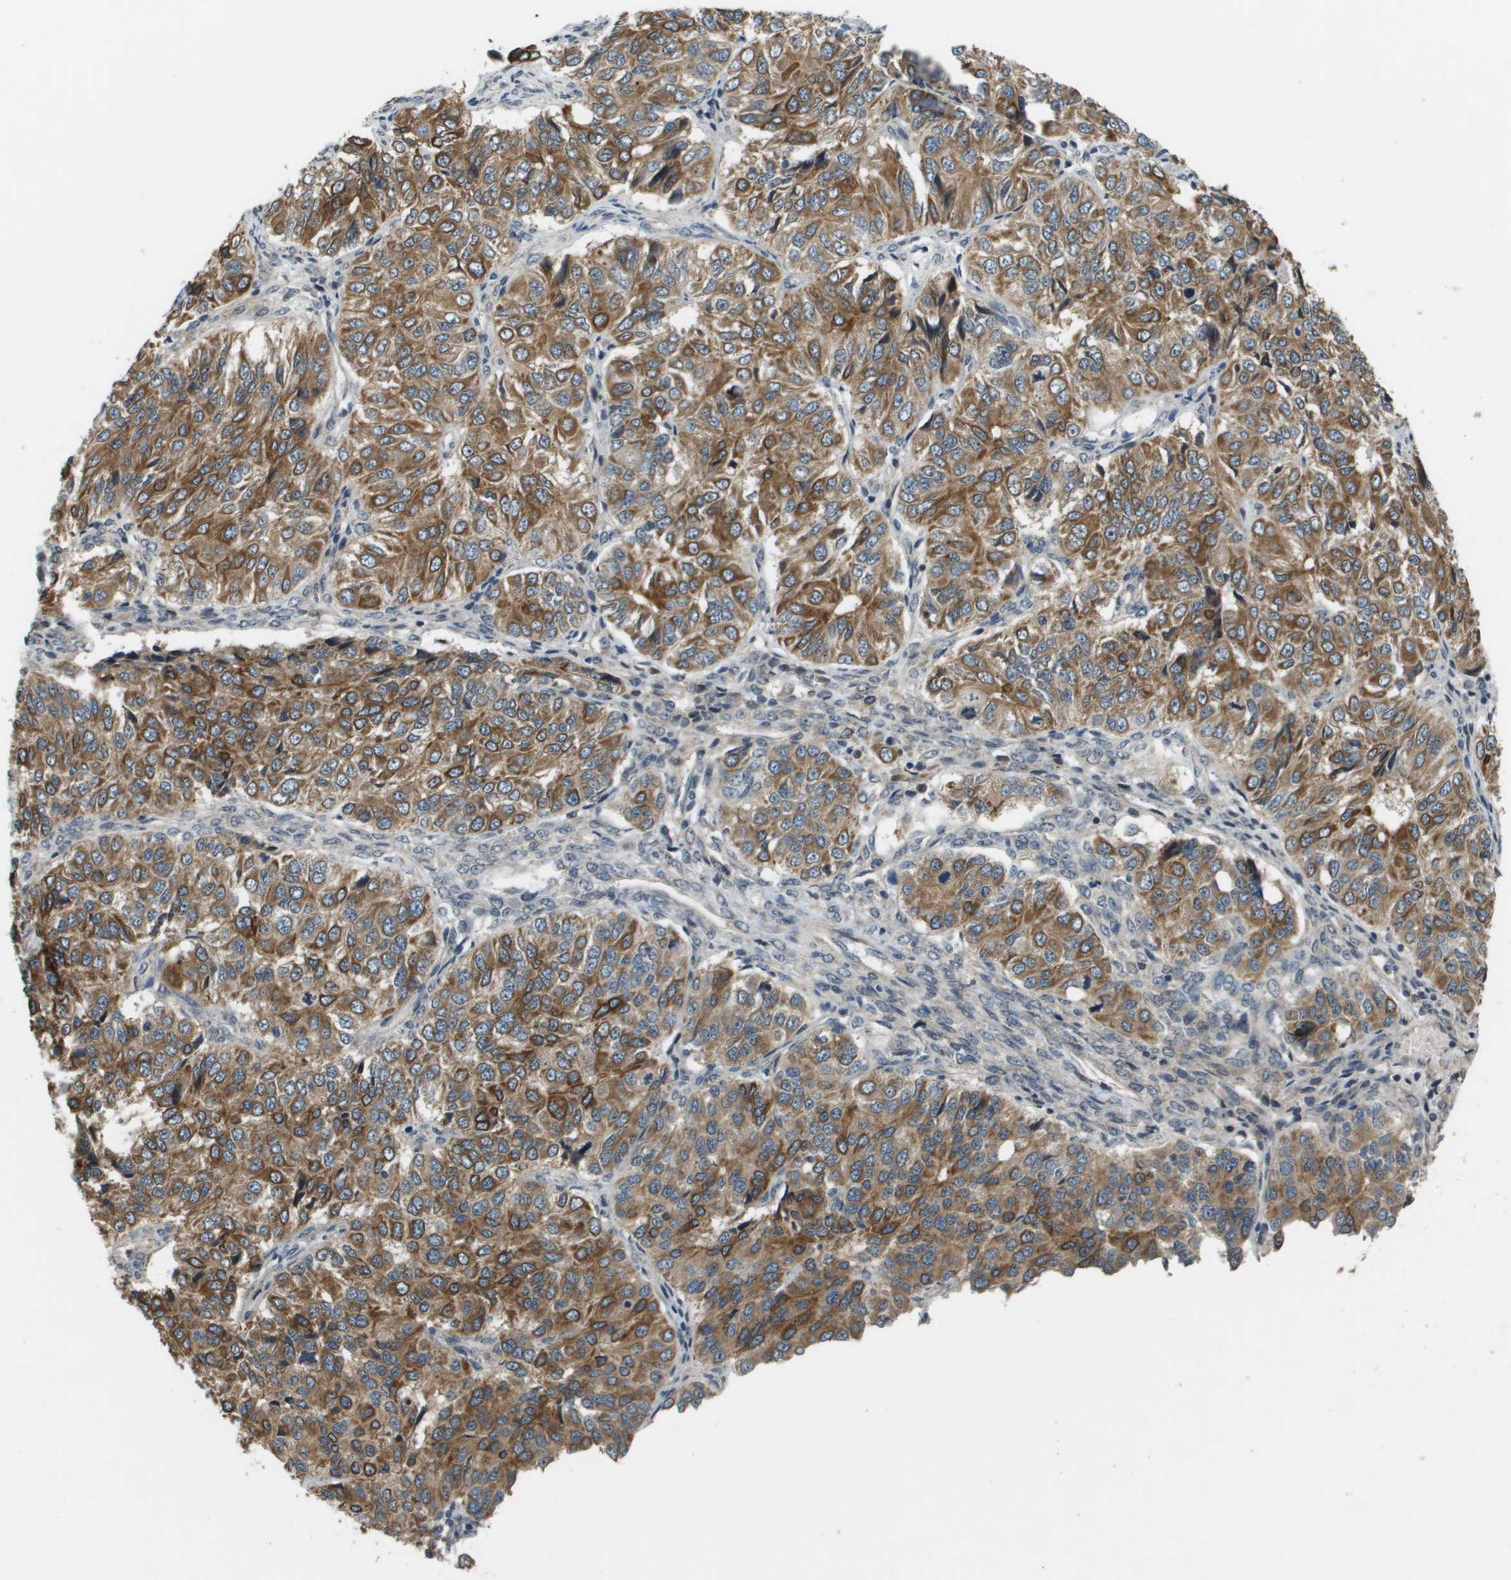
{"staining": {"intensity": "moderate", "quantity": ">75%", "location": "cytoplasmic/membranous"}, "tissue": "ovarian cancer", "cell_type": "Tumor cells", "image_type": "cancer", "snomed": [{"axis": "morphology", "description": "Carcinoma, endometroid"}, {"axis": "topography", "description": "Ovary"}], "caption": "Immunohistochemistry image of neoplastic tissue: endometroid carcinoma (ovarian) stained using immunohistochemistry (IHC) shows medium levels of moderate protein expression localized specifically in the cytoplasmic/membranous of tumor cells, appearing as a cytoplasmic/membranous brown color.", "gene": "CDKN2C", "patient": {"sex": "female", "age": 51}}